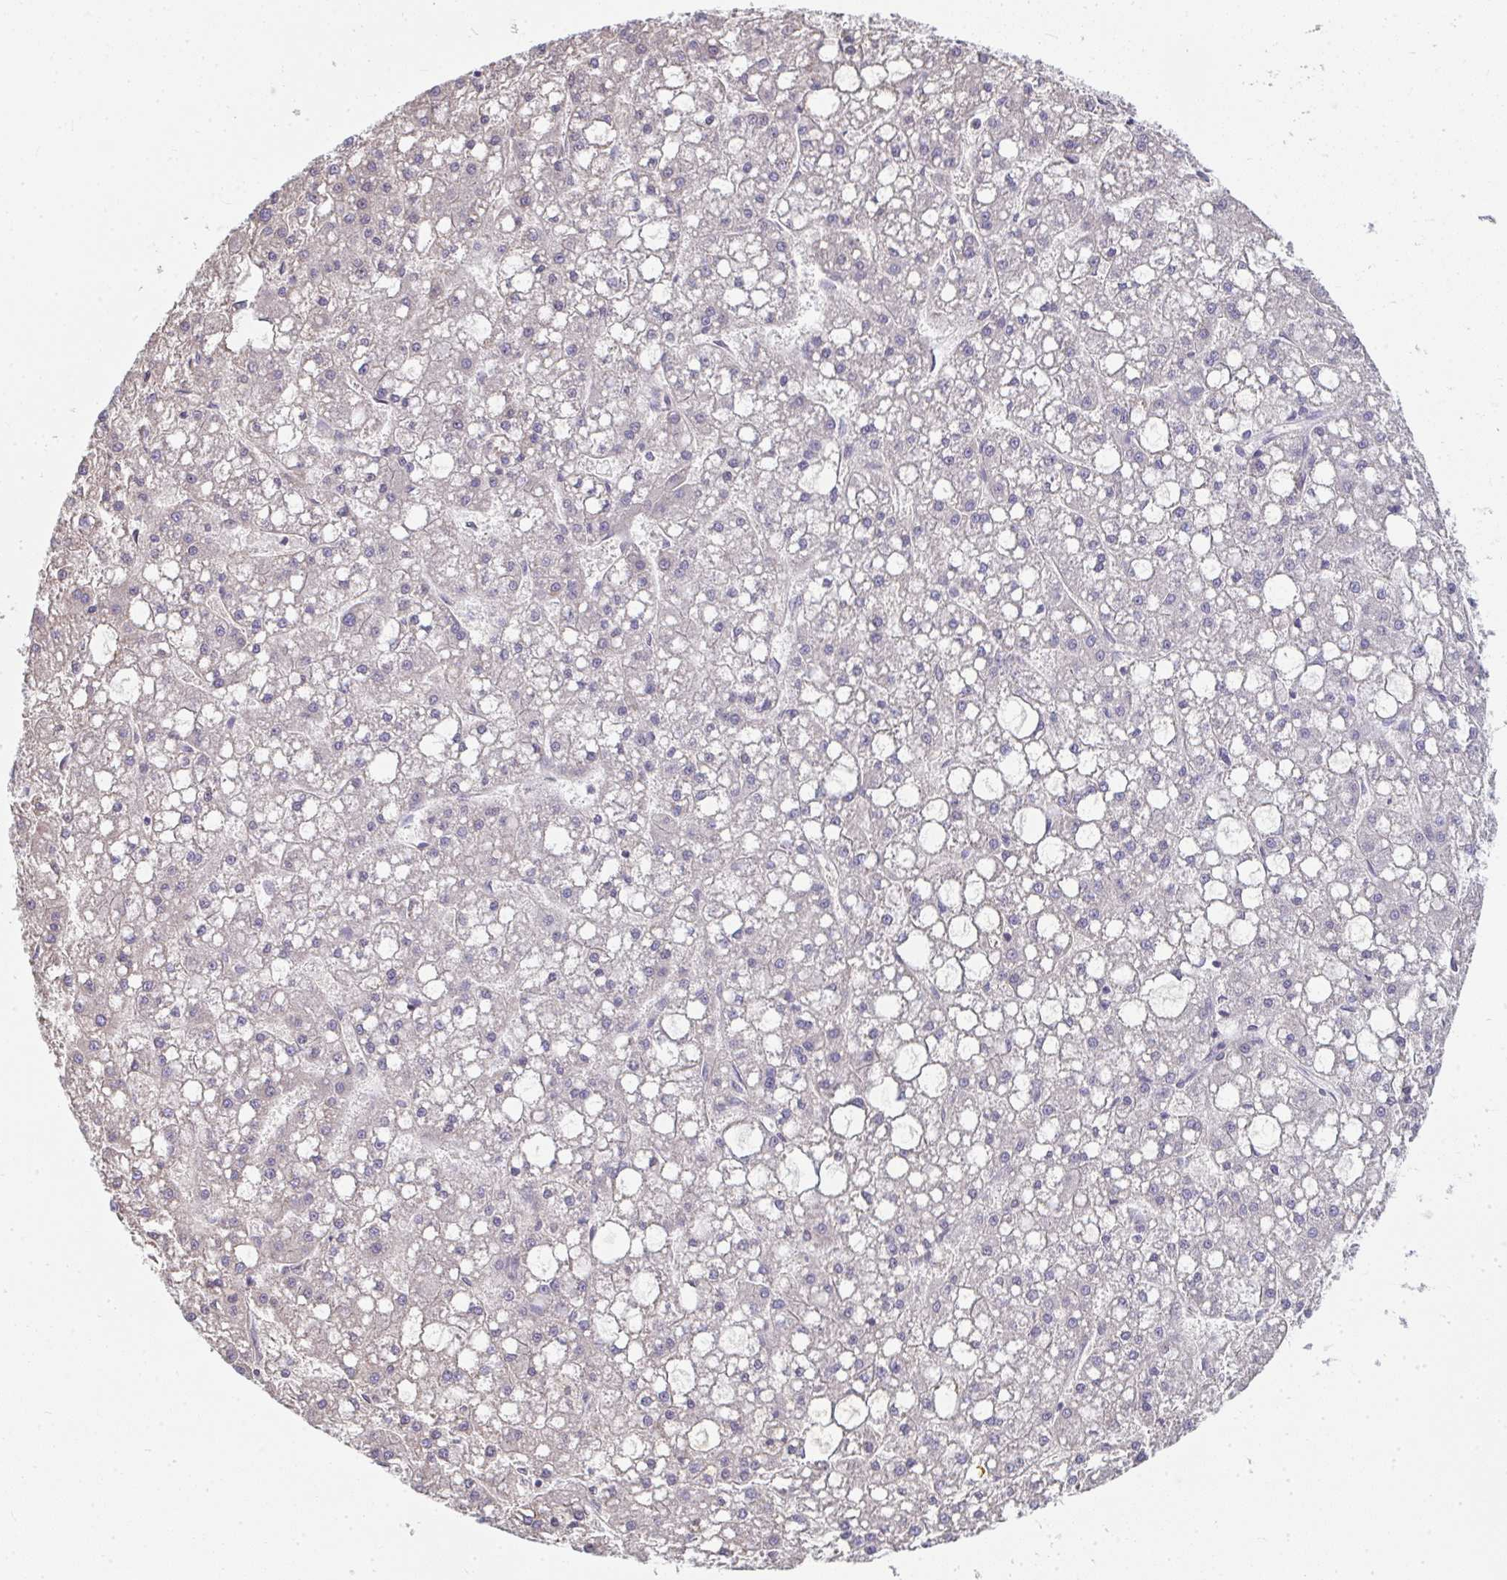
{"staining": {"intensity": "weak", "quantity": "<25%", "location": "cytoplasmic/membranous"}, "tissue": "liver cancer", "cell_type": "Tumor cells", "image_type": "cancer", "snomed": [{"axis": "morphology", "description": "Carcinoma, Hepatocellular, NOS"}, {"axis": "topography", "description": "Liver"}], "caption": "Liver cancer was stained to show a protein in brown. There is no significant staining in tumor cells.", "gene": "SLC6A1", "patient": {"sex": "male", "age": 67}}